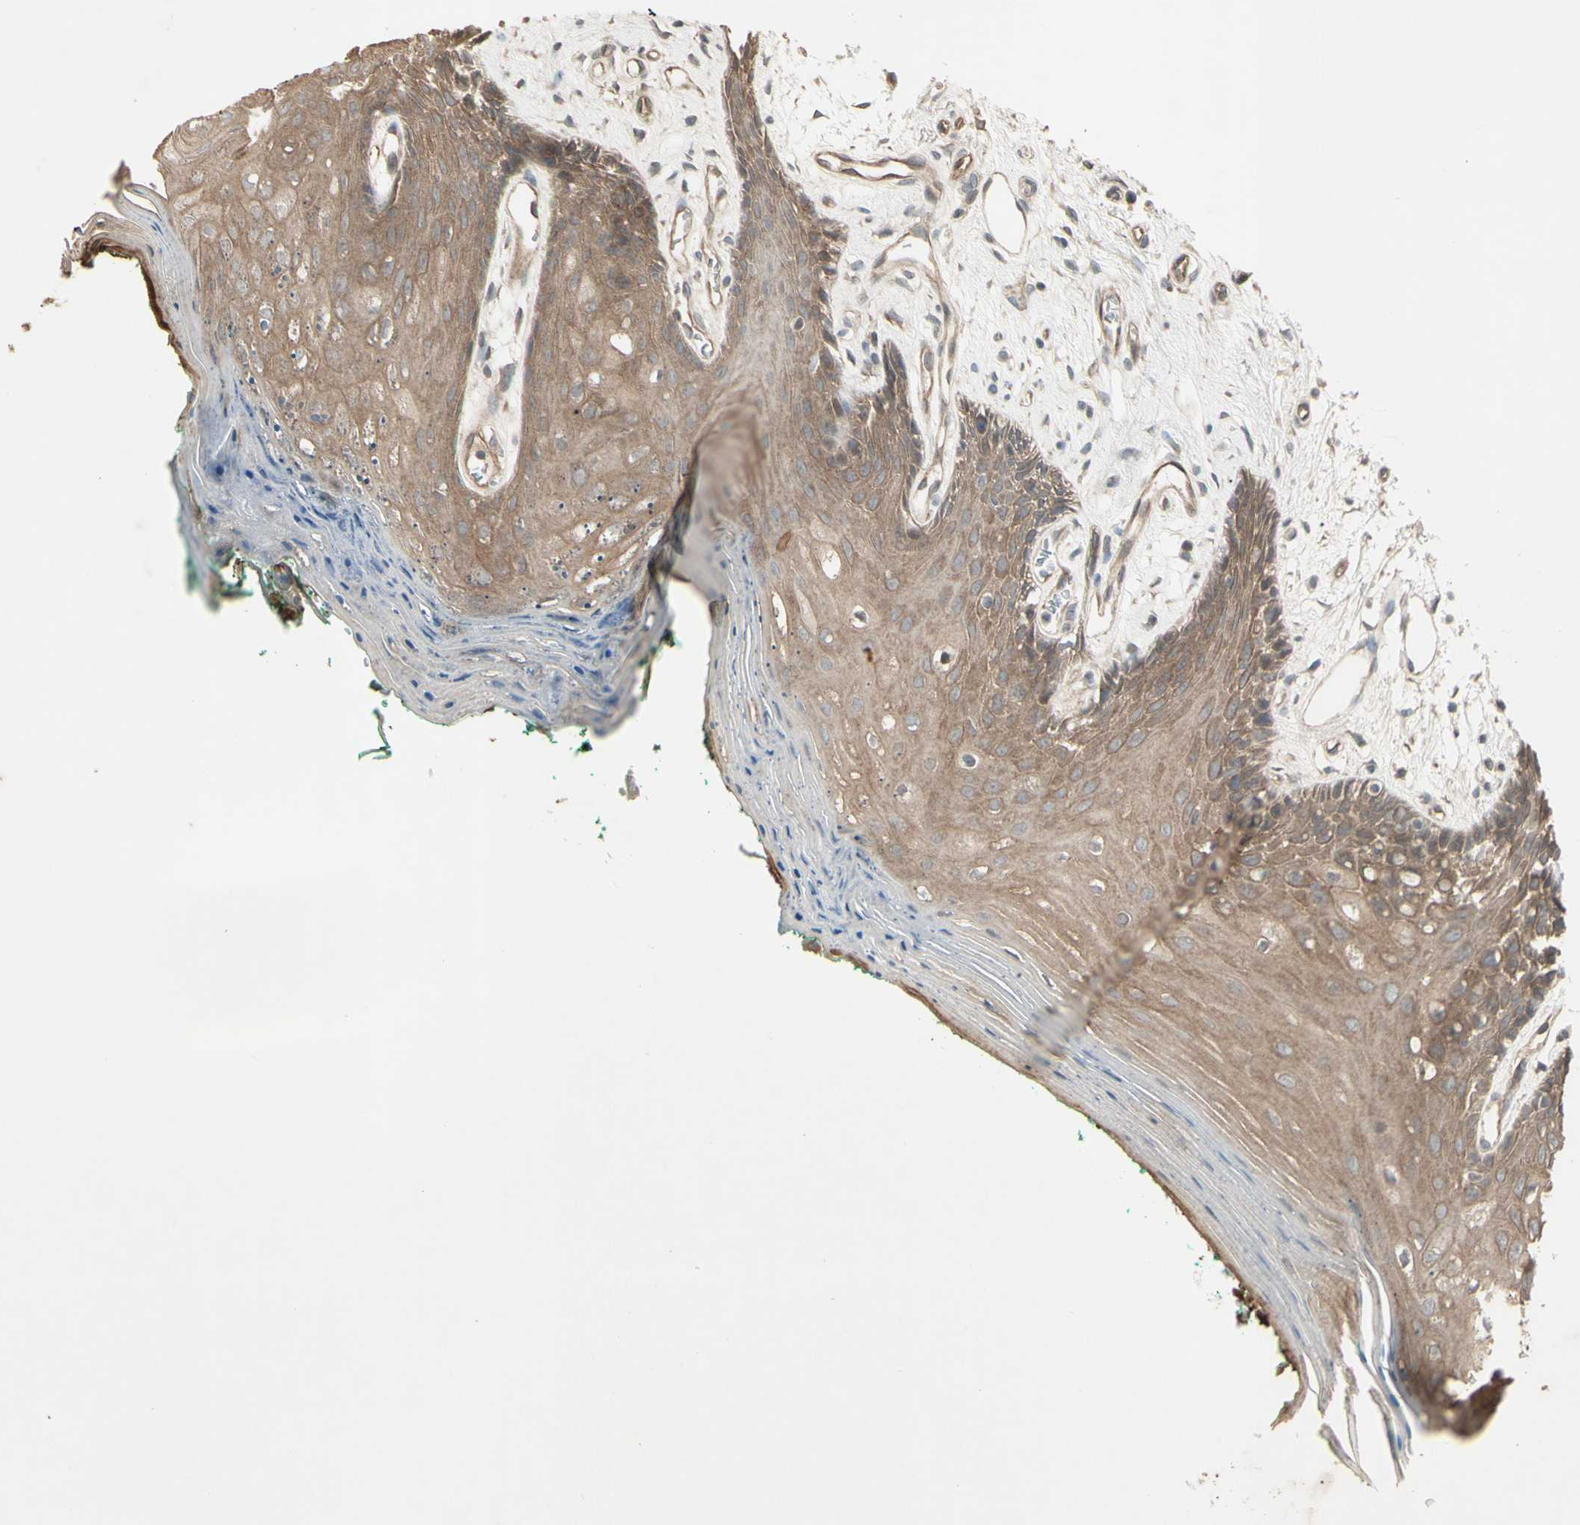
{"staining": {"intensity": "moderate", "quantity": ">75%", "location": "cytoplasmic/membranous"}, "tissue": "oral mucosa", "cell_type": "Squamous epithelial cells", "image_type": "normal", "snomed": [{"axis": "morphology", "description": "Normal tissue, NOS"}, {"axis": "topography", "description": "Skeletal muscle"}, {"axis": "topography", "description": "Oral tissue"}, {"axis": "topography", "description": "Peripheral nerve tissue"}], "caption": "Protein staining shows moderate cytoplasmic/membranous staining in approximately >75% of squamous epithelial cells in unremarkable oral mucosa.", "gene": "JAG1", "patient": {"sex": "female", "age": 84}}